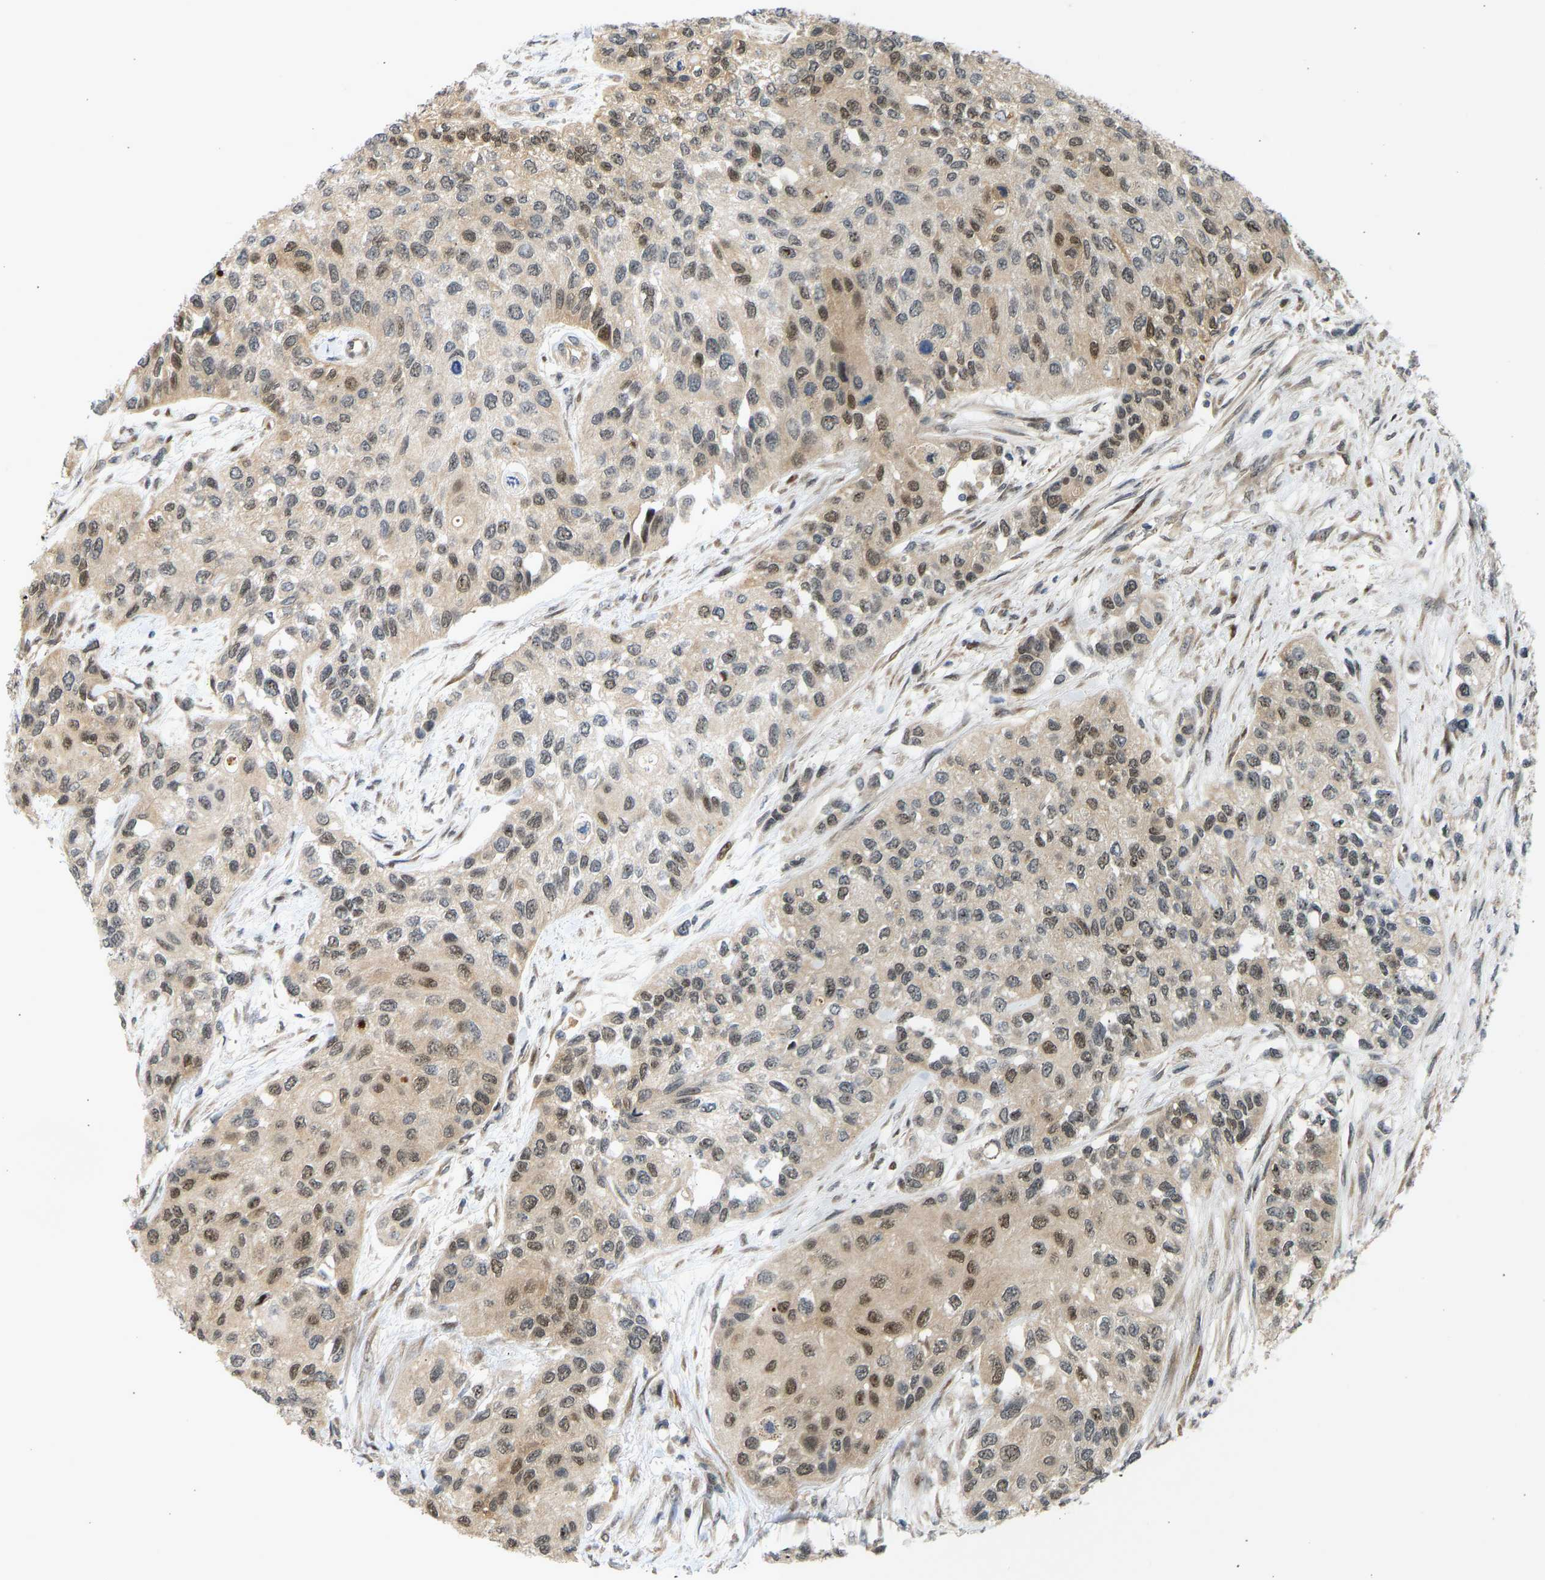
{"staining": {"intensity": "moderate", "quantity": "25%-75%", "location": "cytoplasmic/membranous,nuclear"}, "tissue": "urothelial cancer", "cell_type": "Tumor cells", "image_type": "cancer", "snomed": [{"axis": "morphology", "description": "Urothelial carcinoma, High grade"}, {"axis": "topography", "description": "Urinary bladder"}], "caption": "Urothelial cancer stained with a brown dye shows moderate cytoplasmic/membranous and nuclear positive expression in about 25%-75% of tumor cells.", "gene": "BAG1", "patient": {"sex": "female", "age": 56}}